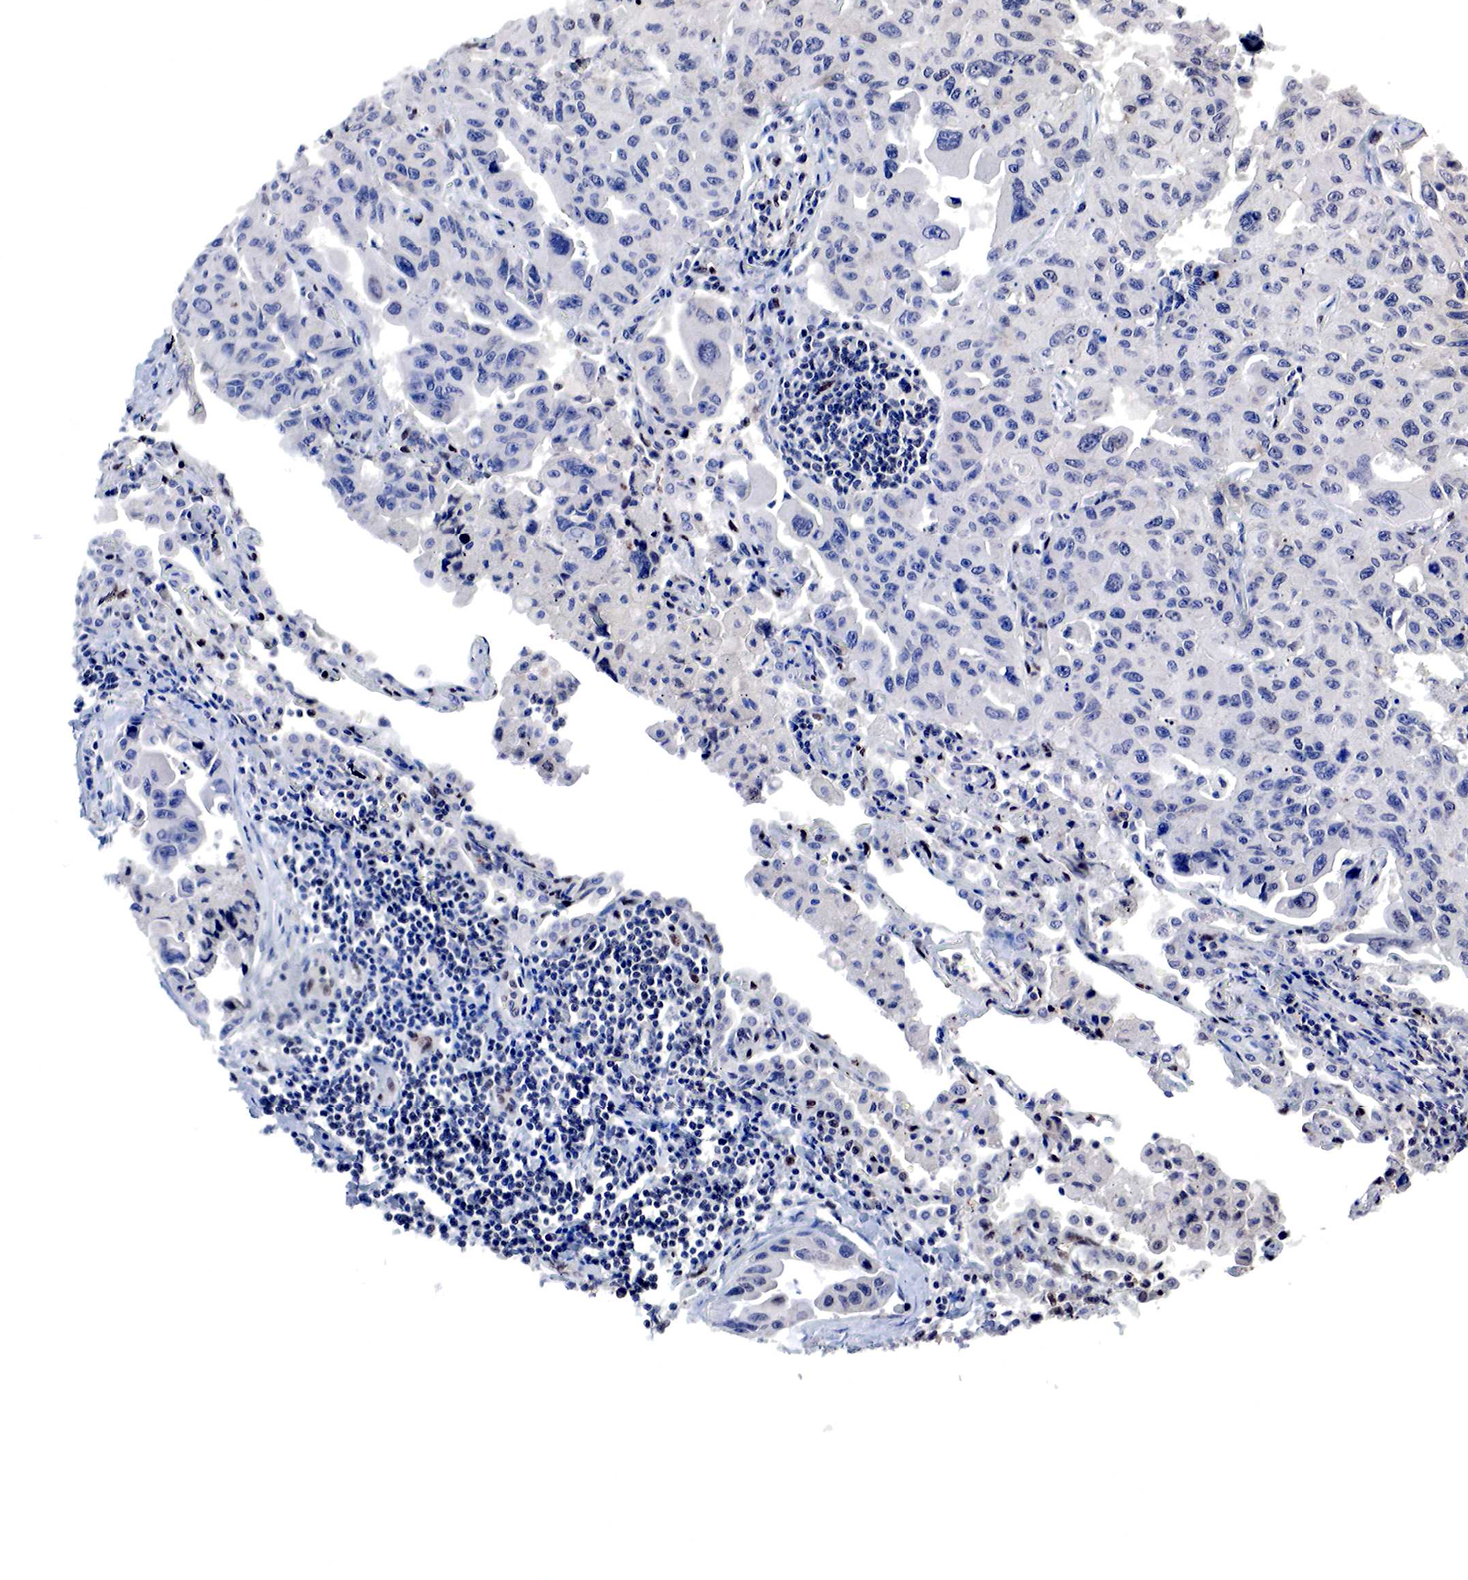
{"staining": {"intensity": "negative", "quantity": "none", "location": "none"}, "tissue": "lung cancer", "cell_type": "Tumor cells", "image_type": "cancer", "snomed": [{"axis": "morphology", "description": "Adenocarcinoma, NOS"}, {"axis": "topography", "description": "Lung"}], "caption": "This is an immunohistochemistry histopathology image of lung cancer (adenocarcinoma). There is no staining in tumor cells.", "gene": "DACH2", "patient": {"sex": "male", "age": 64}}